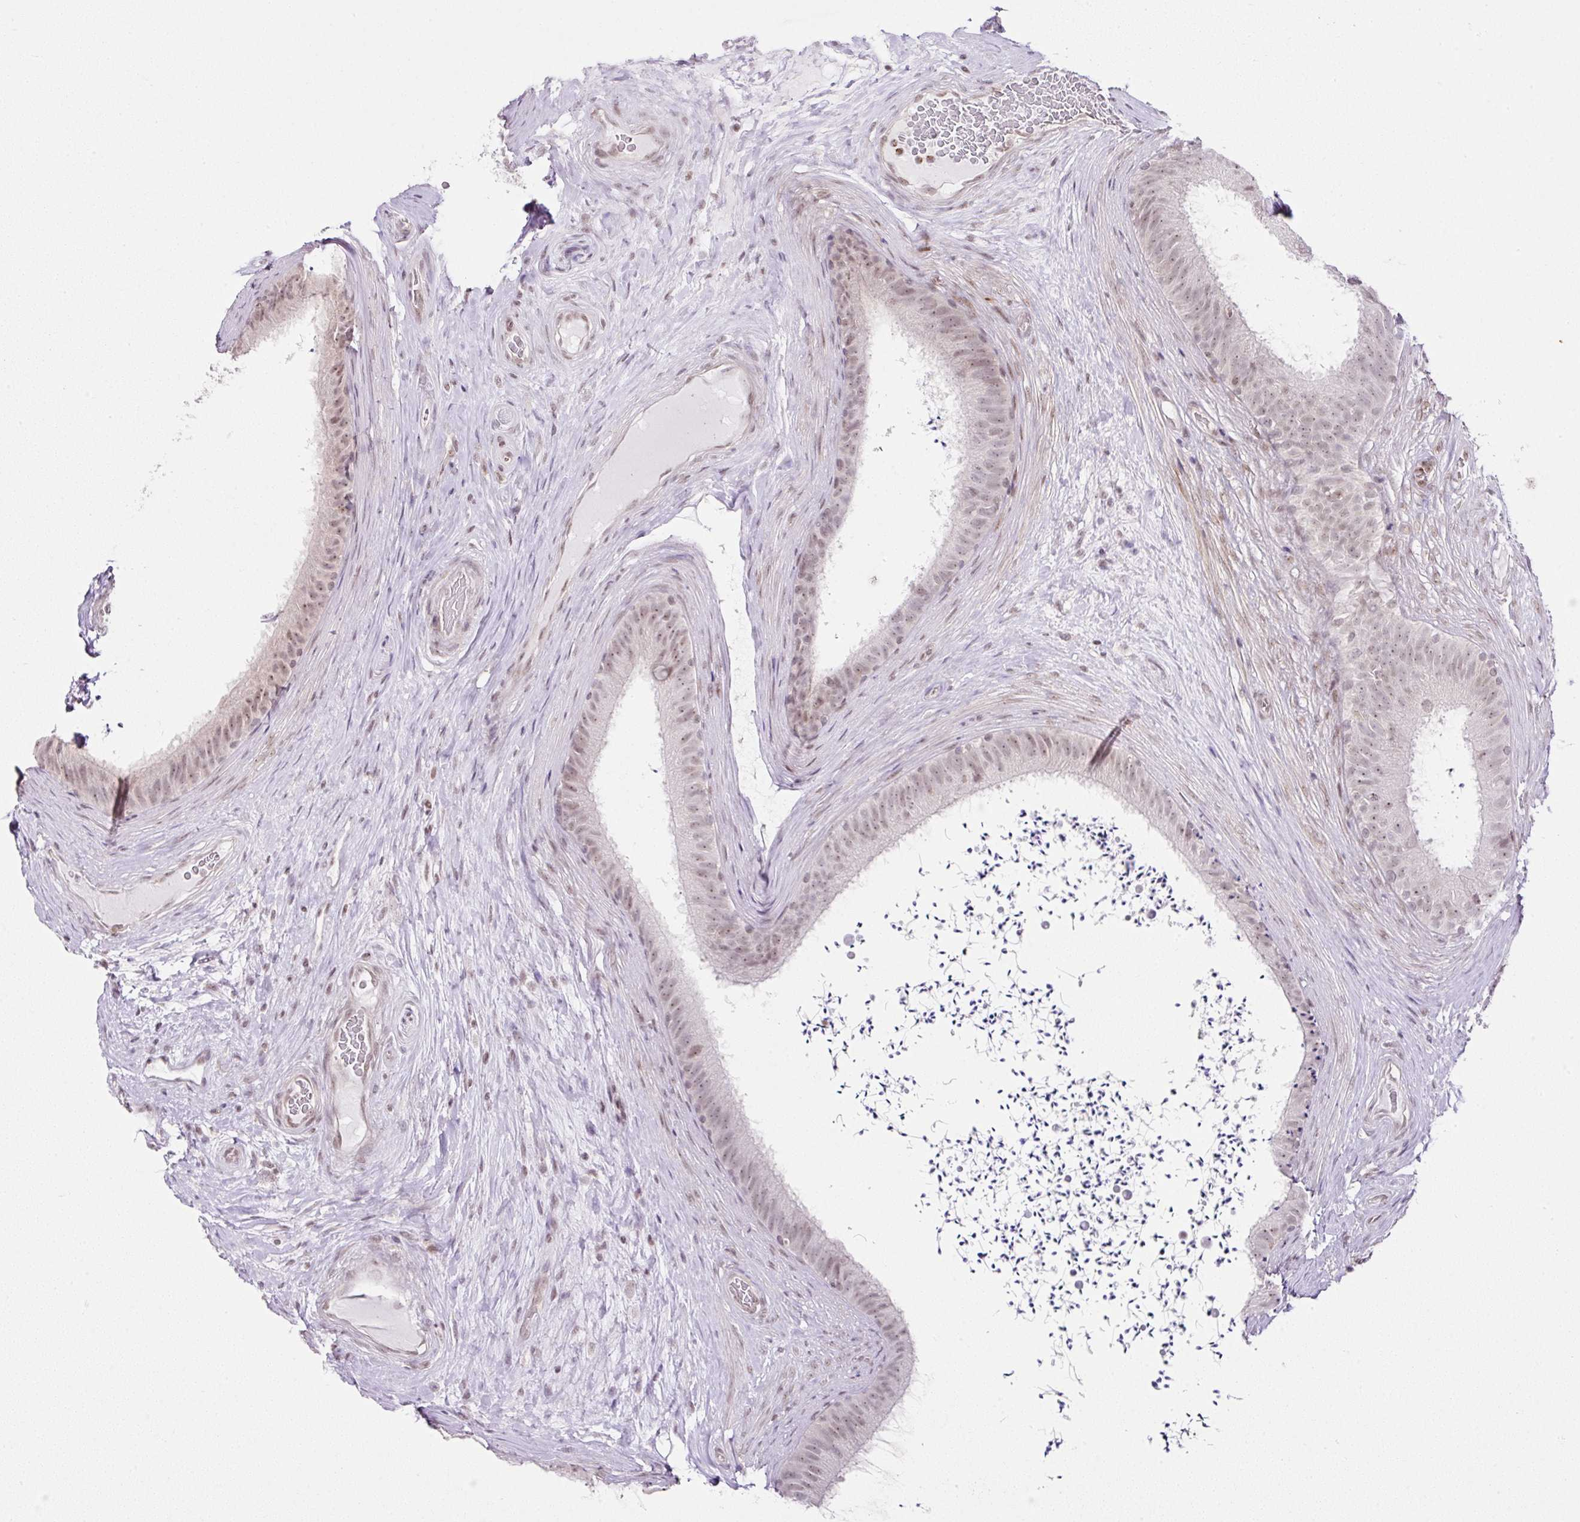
{"staining": {"intensity": "weak", "quantity": "25%-75%", "location": "nuclear"}, "tissue": "epididymis", "cell_type": "Glandular cells", "image_type": "normal", "snomed": [{"axis": "morphology", "description": "Normal tissue, NOS"}, {"axis": "topography", "description": "Testis"}, {"axis": "topography", "description": "Epididymis"}], "caption": "Immunohistochemical staining of normal epididymis displays low levels of weak nuclear staining in about 25%-75% of glandular cells.", "gene": "FAM32A", "patient": {"sex": "male", "age": 41}}